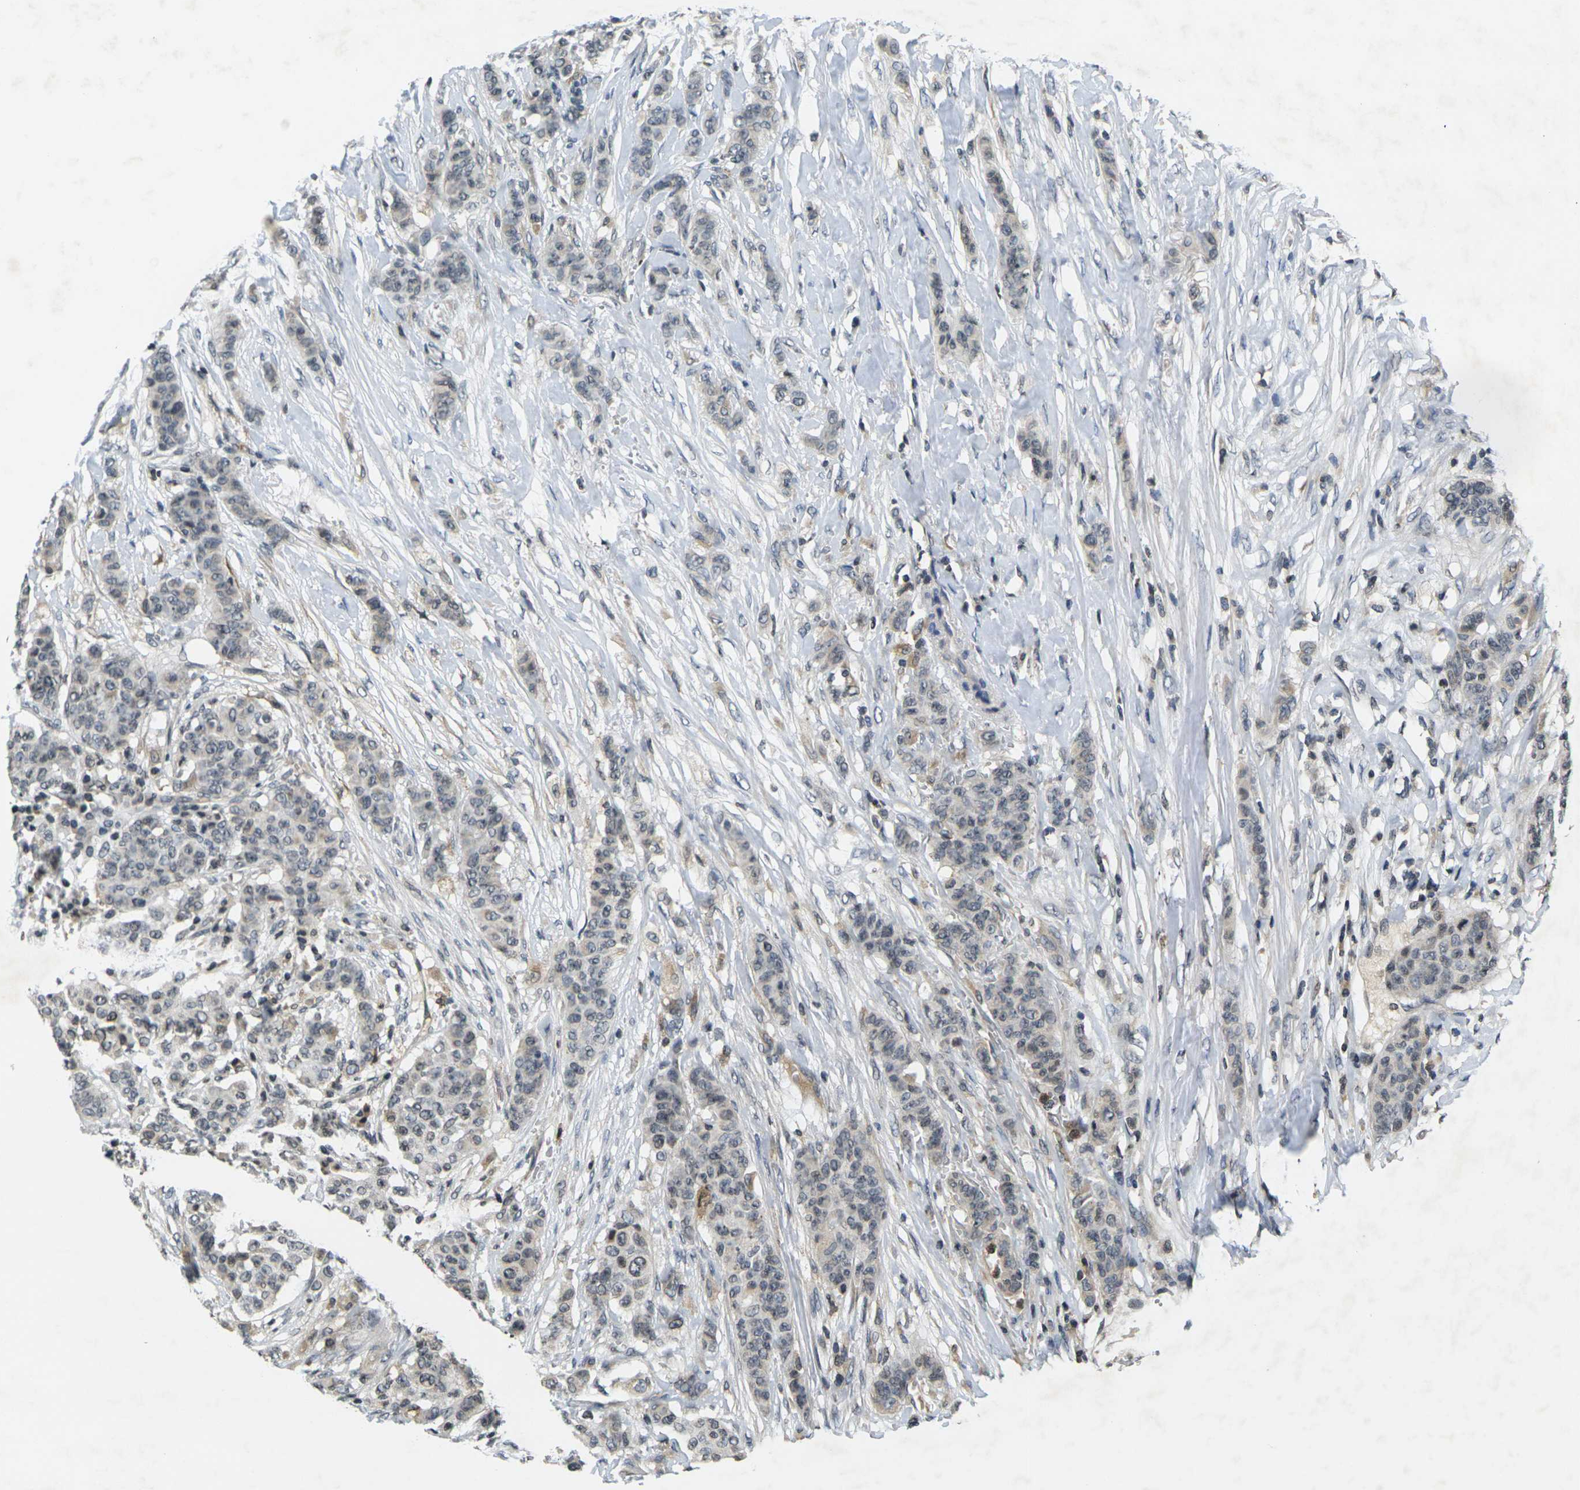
{"staining": {"intensity": "weak", "quantity": "25%-75%", "location": "cytoplasmic/membranous"}, "tissue": "breast cancer", "cell_type": "Tumor cells", "image_type": "cancer", "snomed": [{"axis": "morphology", "description": "Duct carcinoma"}, {"axis": "topography", "description": "Breast"}], "caption": "Breast cancer (infiltrating ductal carcinoma) stained with a protein marker demonstrates weak staining in tumor cells.", "gene": "C1QC", "patient": {"sex": "female", "age": 40}}